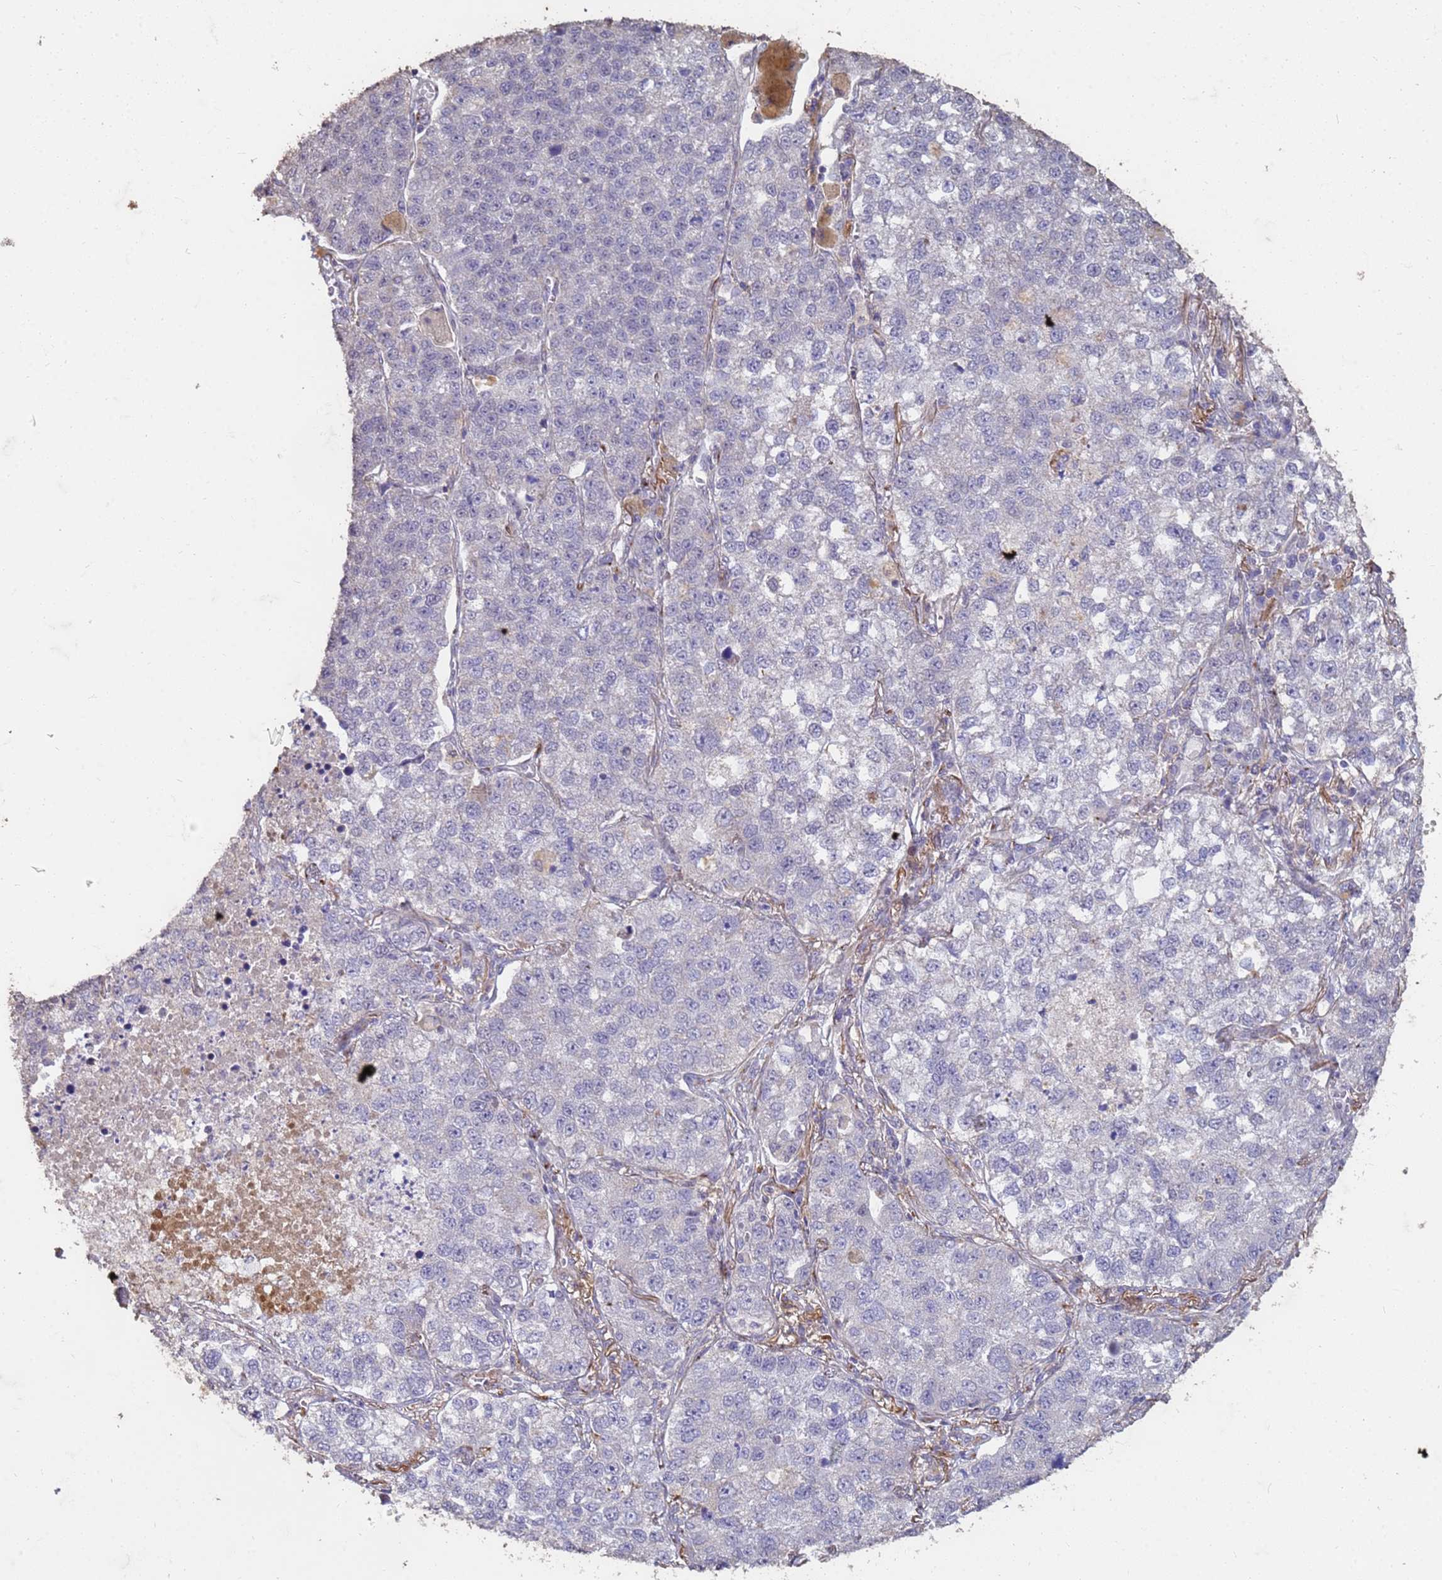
{"staining": {"intensity": "negative", "quantity": "none", "location": "none"}, "tissue": "lung cancer", "cell_type": "Tumor cells", "image_type": "cancer", "snomed": [{"axis": "morphology", "description": "Adenocarcinoma, NOS"}, {"axis": "topography", "description": "Lung"}], "caption": "Human lung cancer (adenocarcinoma) stained for a protein using immunohistochemistry exhibits no staining in tumor cells.", "gene": "SLC25A15", "patient": {"sex": "male", "age": 49}}